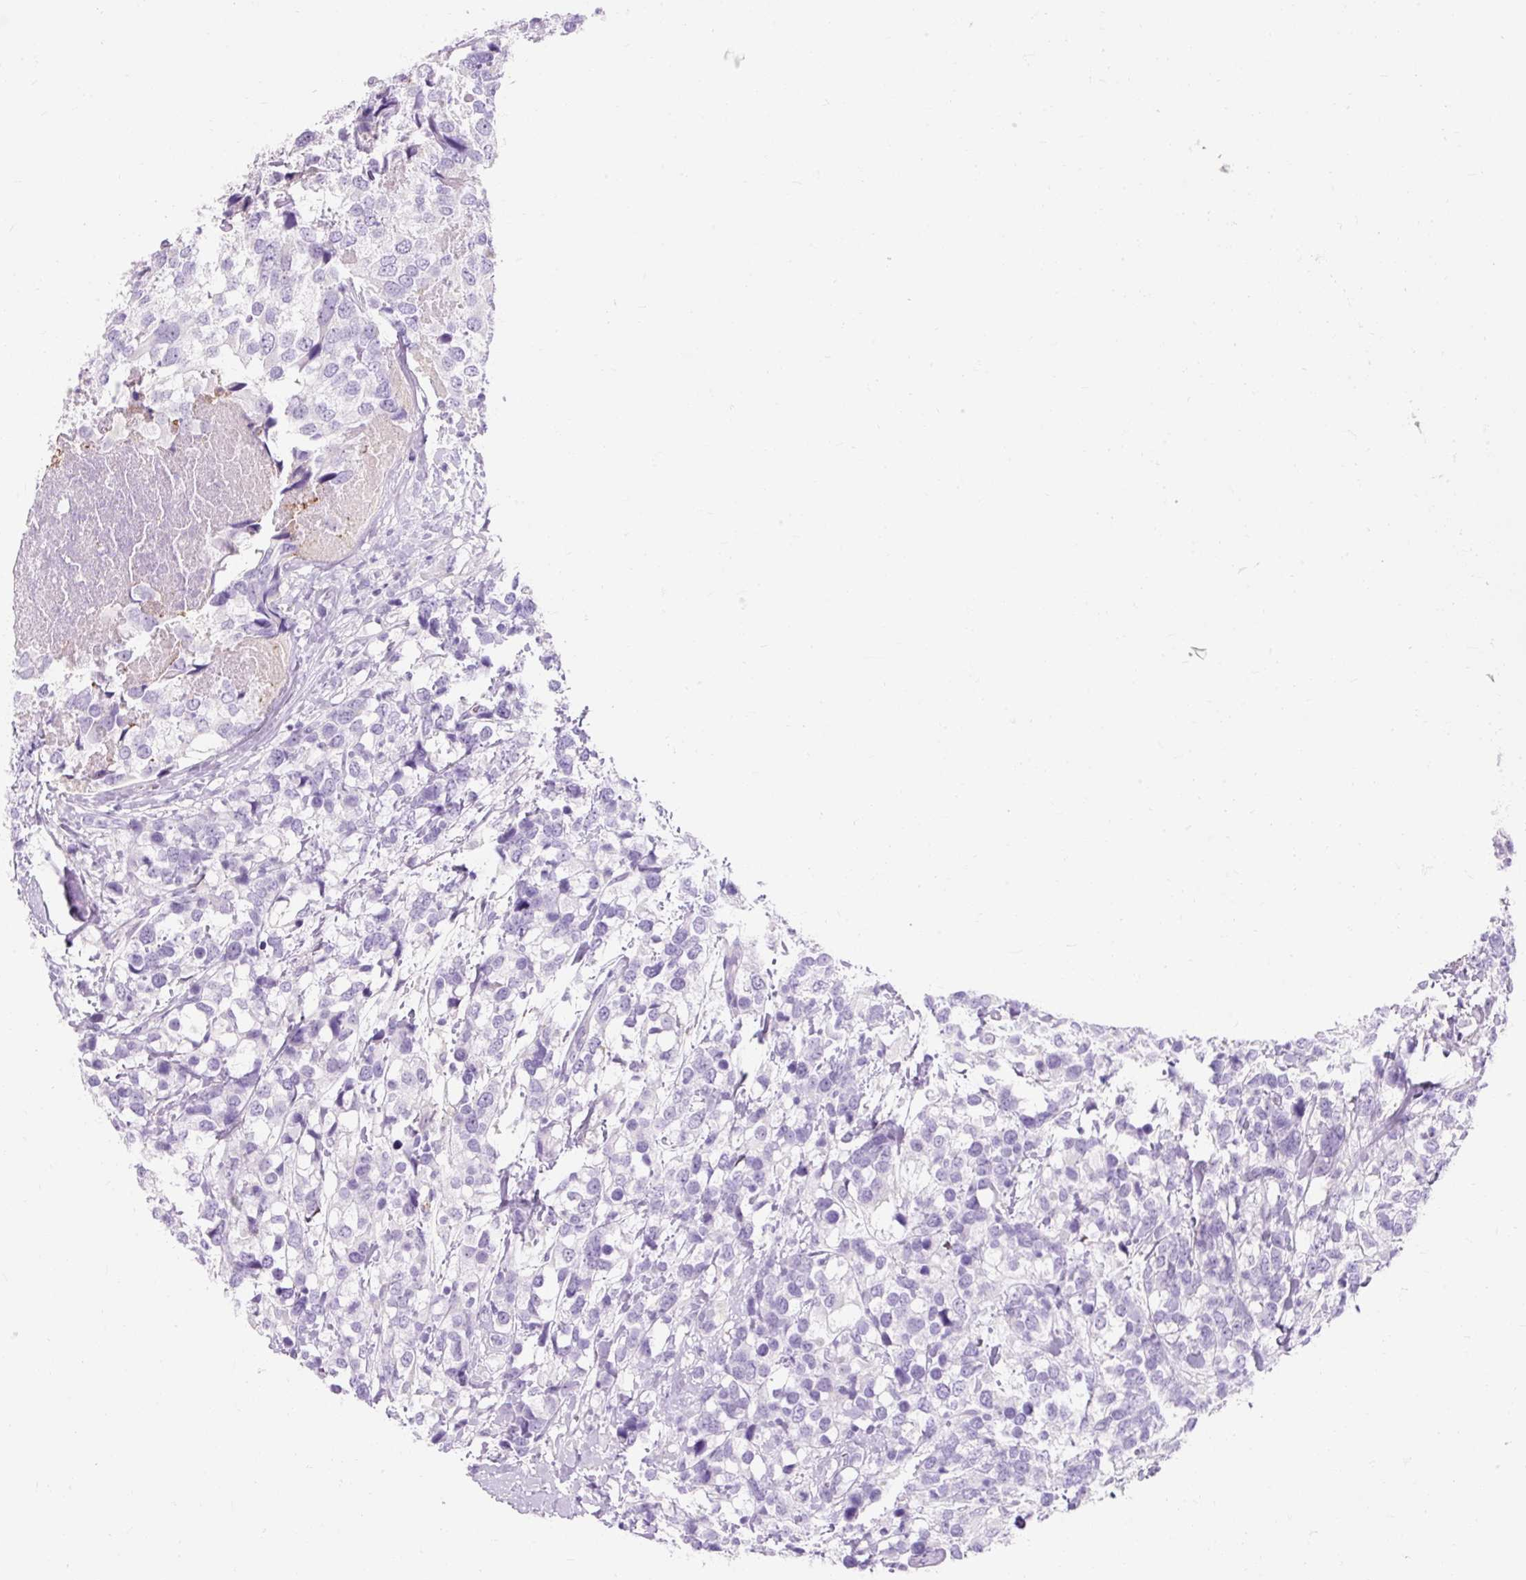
{"staining": {"intensity": "negative", "quantity": "none", "location": "none"}, "tissue": "breast cancer", "cell_type": "Tumor cells", "image_type": "cancer", "snomed": [{"axis": "morphology", "description": "Lobular carcinoma"}, {"axis": "topography", "description": "Breast"}], "caption": "A high-resolution image shows immunohistochemistry (IHC) staining of breast cancer, which demonstrates no significant expression in tumor cells.", "gene": "CLDN25", "patient": {"sex": "female", "age": 59}}